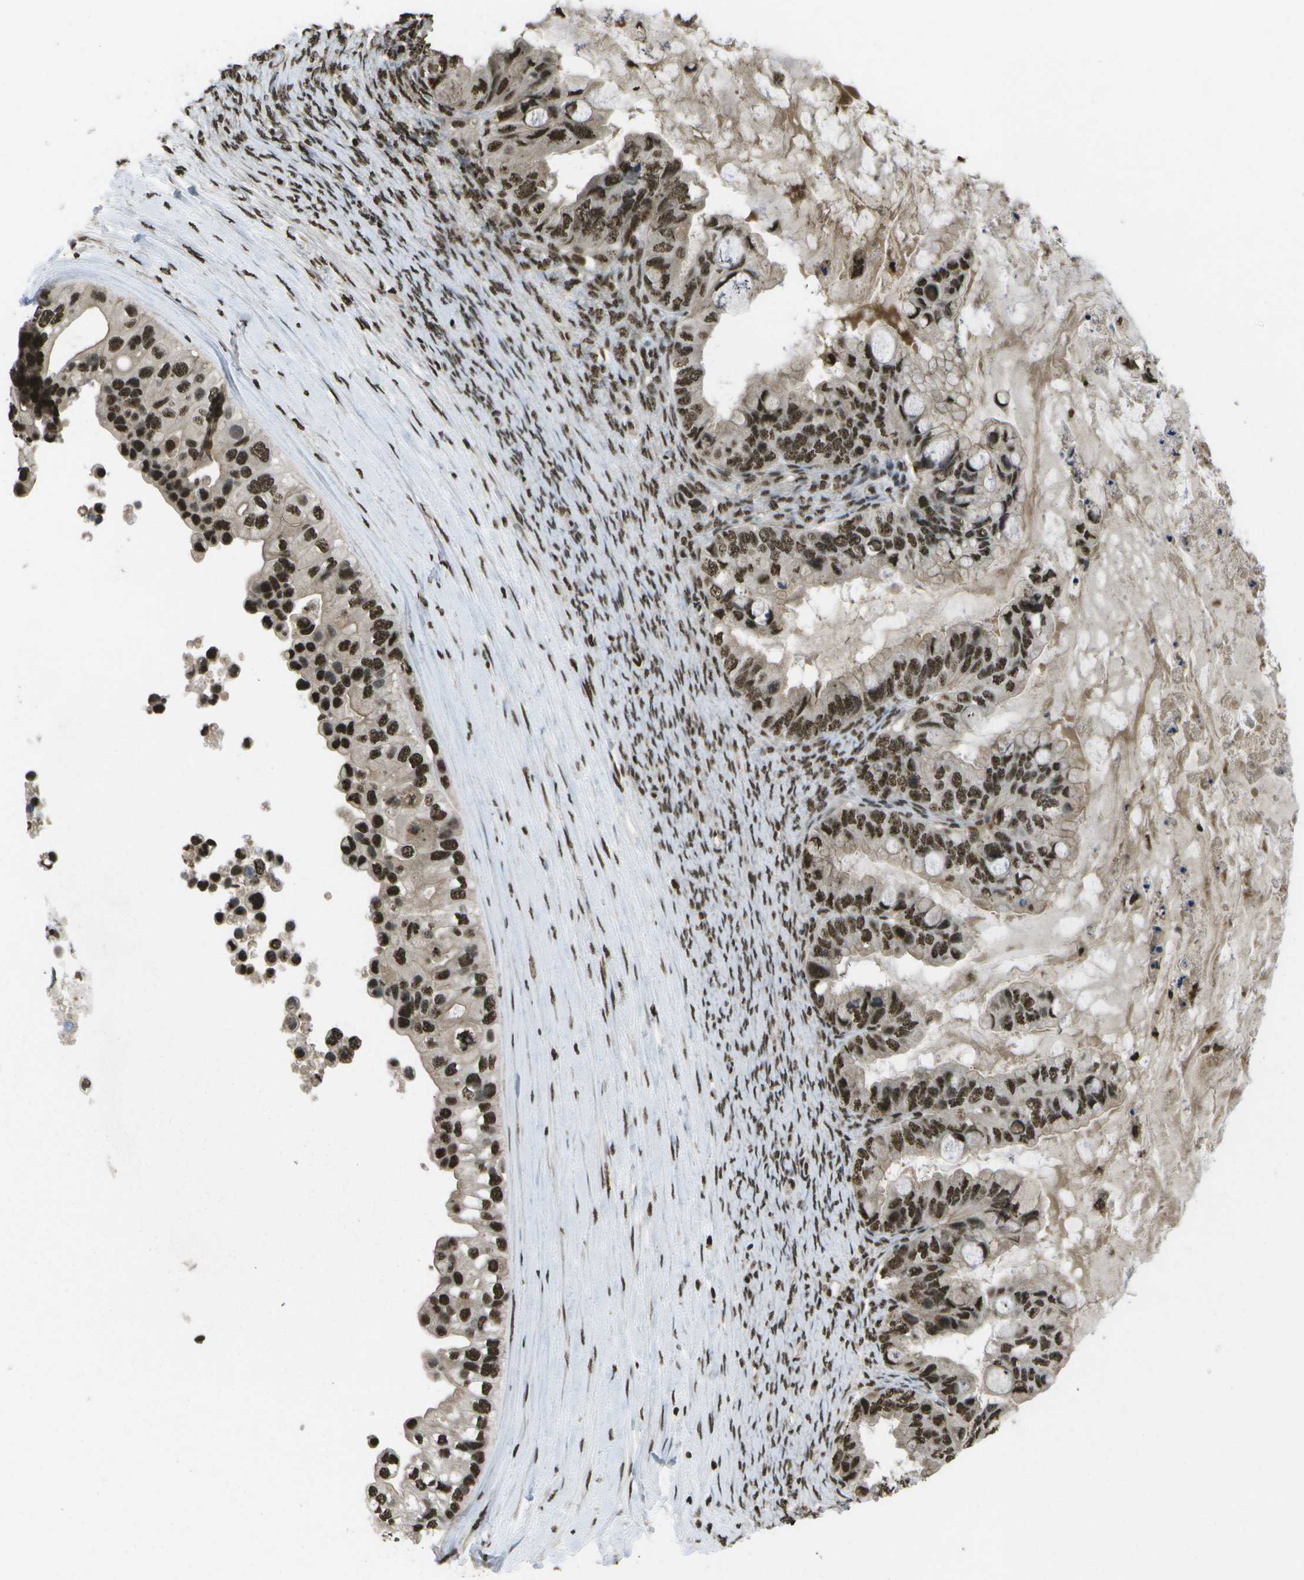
{"staining": {"intensity": "strong", "quantity": ">75%", "location": "nuclear"}, "tissue": "ovarian cancer", "cell_type": "Tumor cells", "image_type": "cancer", "snomed": [{"axis": "morphology", "description": "Cystadenocarcinoma, mucinous, NOS"}, {"axis": "topography", "description": "Ovary"}], "caption": "Mucinous cystadenocarcinoma (ovarian) was stained to show a protein in brown. There is high levels of strong nuclear positivity in about >75% of tumor cells. Immunohistochemistry (ihc) stains the protein of interest in brown and the nuclei are stained blue.", "gene": "SPEN", "patient": {"sex": "female", "age": 80}}